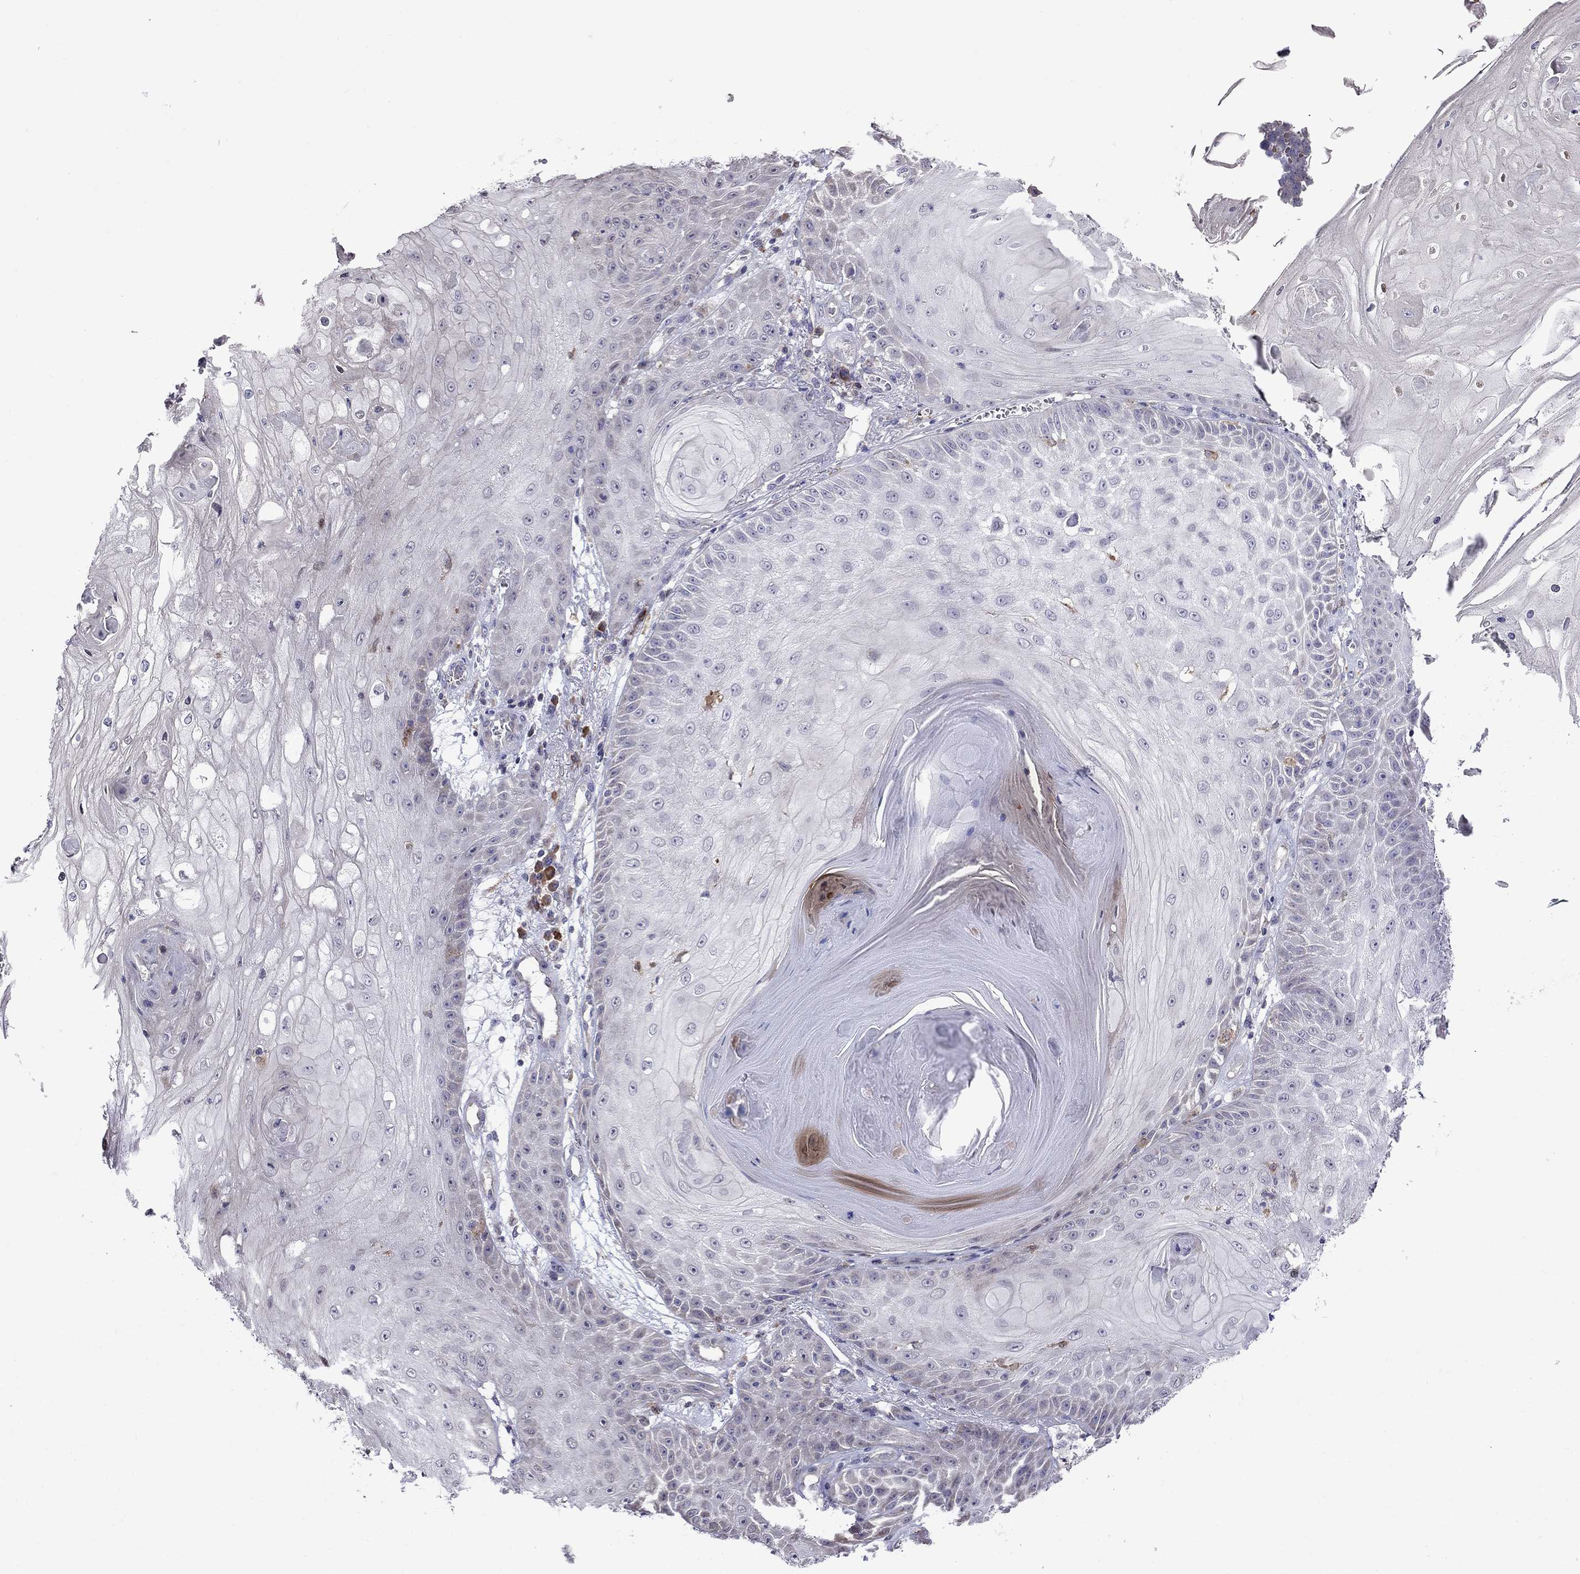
{"staining": {"intensity": "negative", "quantity": "none", "location": "none"}, "tissue": "skin cancer", "cell_type": "Tumor cells", "image_type": "cancer", "snomed": [{"axis": "morphology", "description": "Squamous cell carcinoma, NOS"}, {"axis": "topography", "description": "Skin"}], "caption": "Squamous cell carcinoma (skin) stained for a protein using immunohistochemistry (IHC) demonstrates no expression tumor cells.", "gene": "ADAM28", "patient": {"sex": "male", "age": 70}}